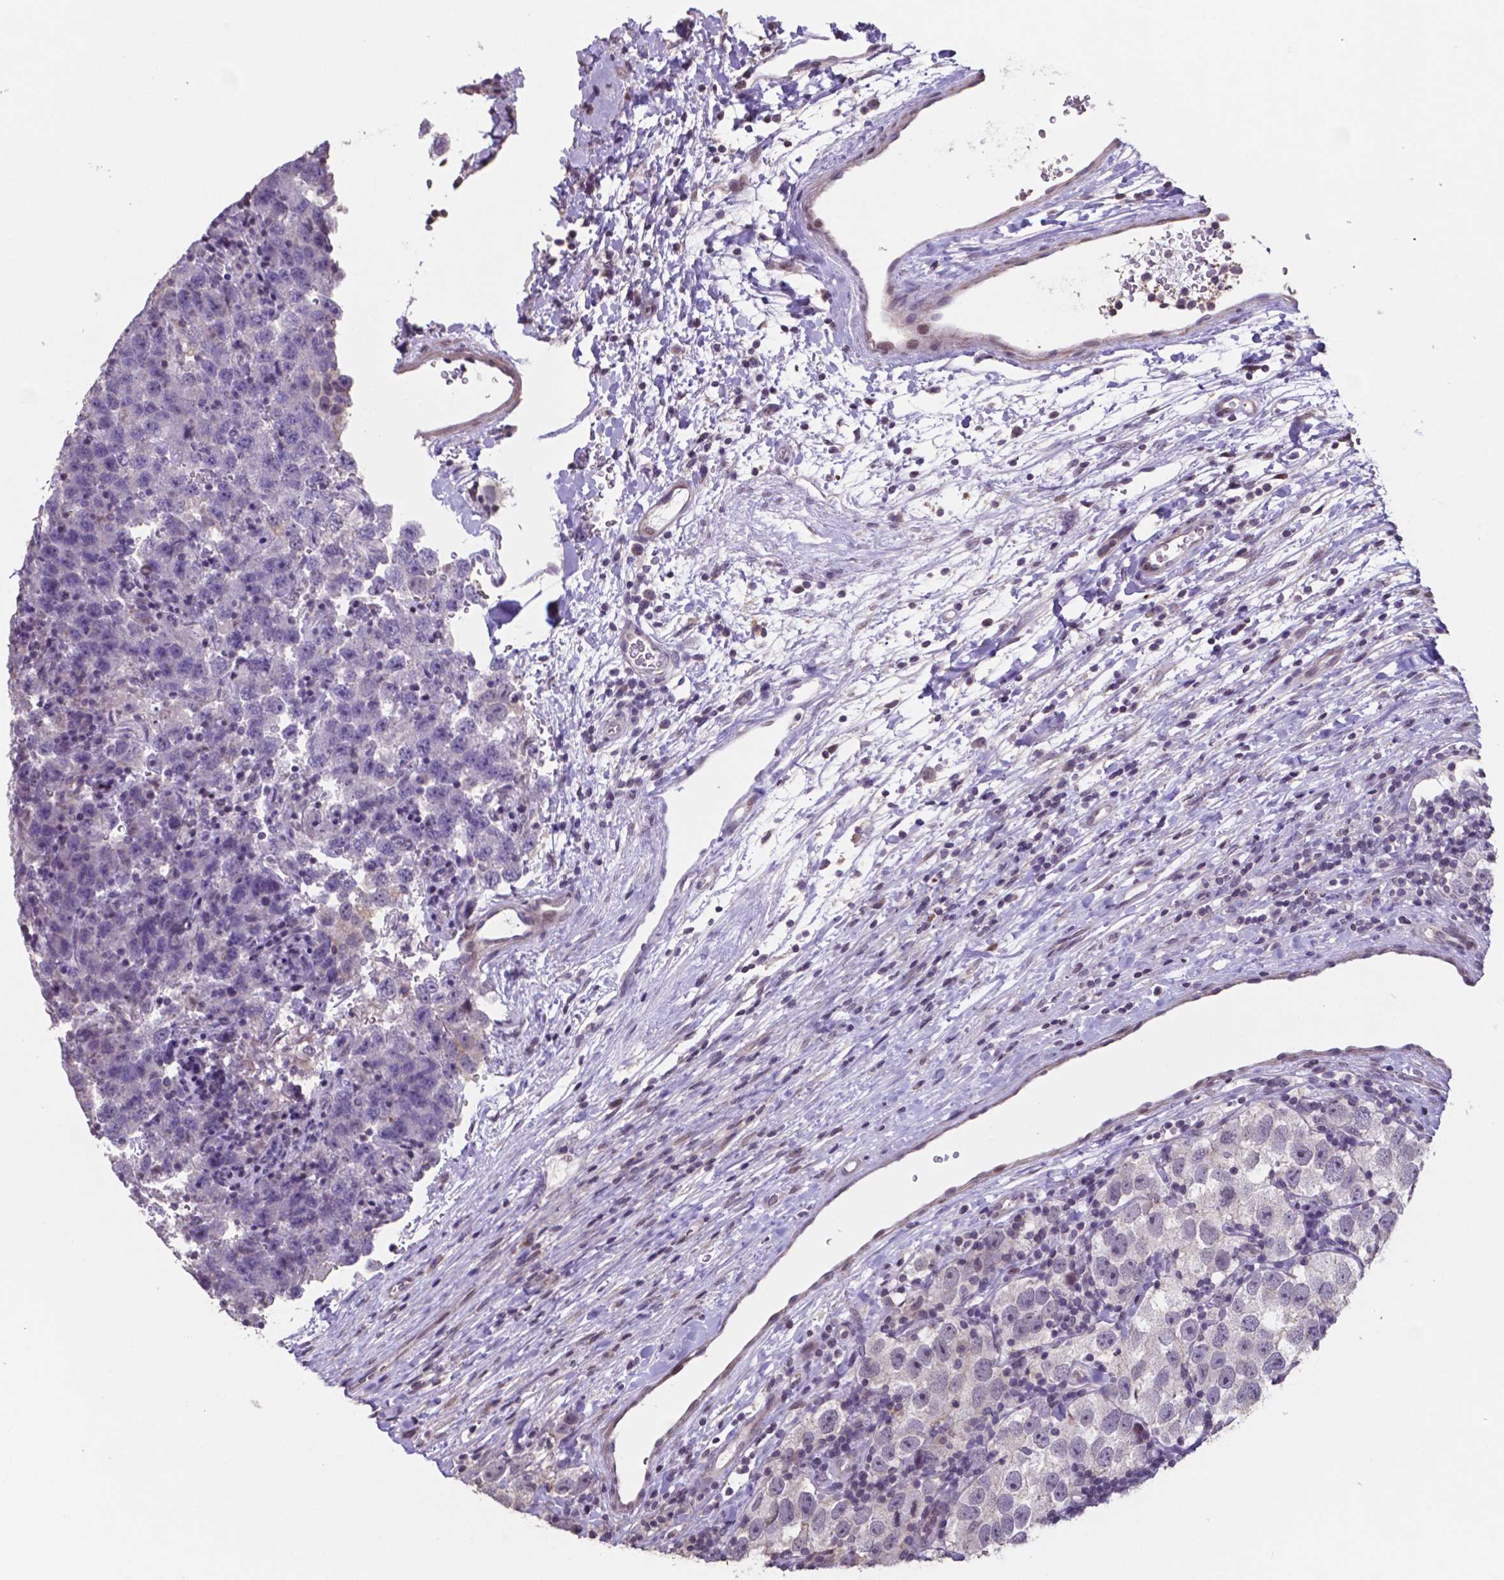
{"staining": {"intensity": "negative", "quantity": "none", "location": "none"}, "tissue": "testis cancer", "cell_type": "Tumor cells", "image_type": "cancer", "snomed": [{"axis": "morphology", "description": "Seminoma, NOS"}, {"axis": "topography", "description": "Testis"}], "caption": "The histopathology image reveals no staining of tumor cells in seminoma (testis).", "gene": "MLC1", "patient": {"sex": "male", "age": 26}}